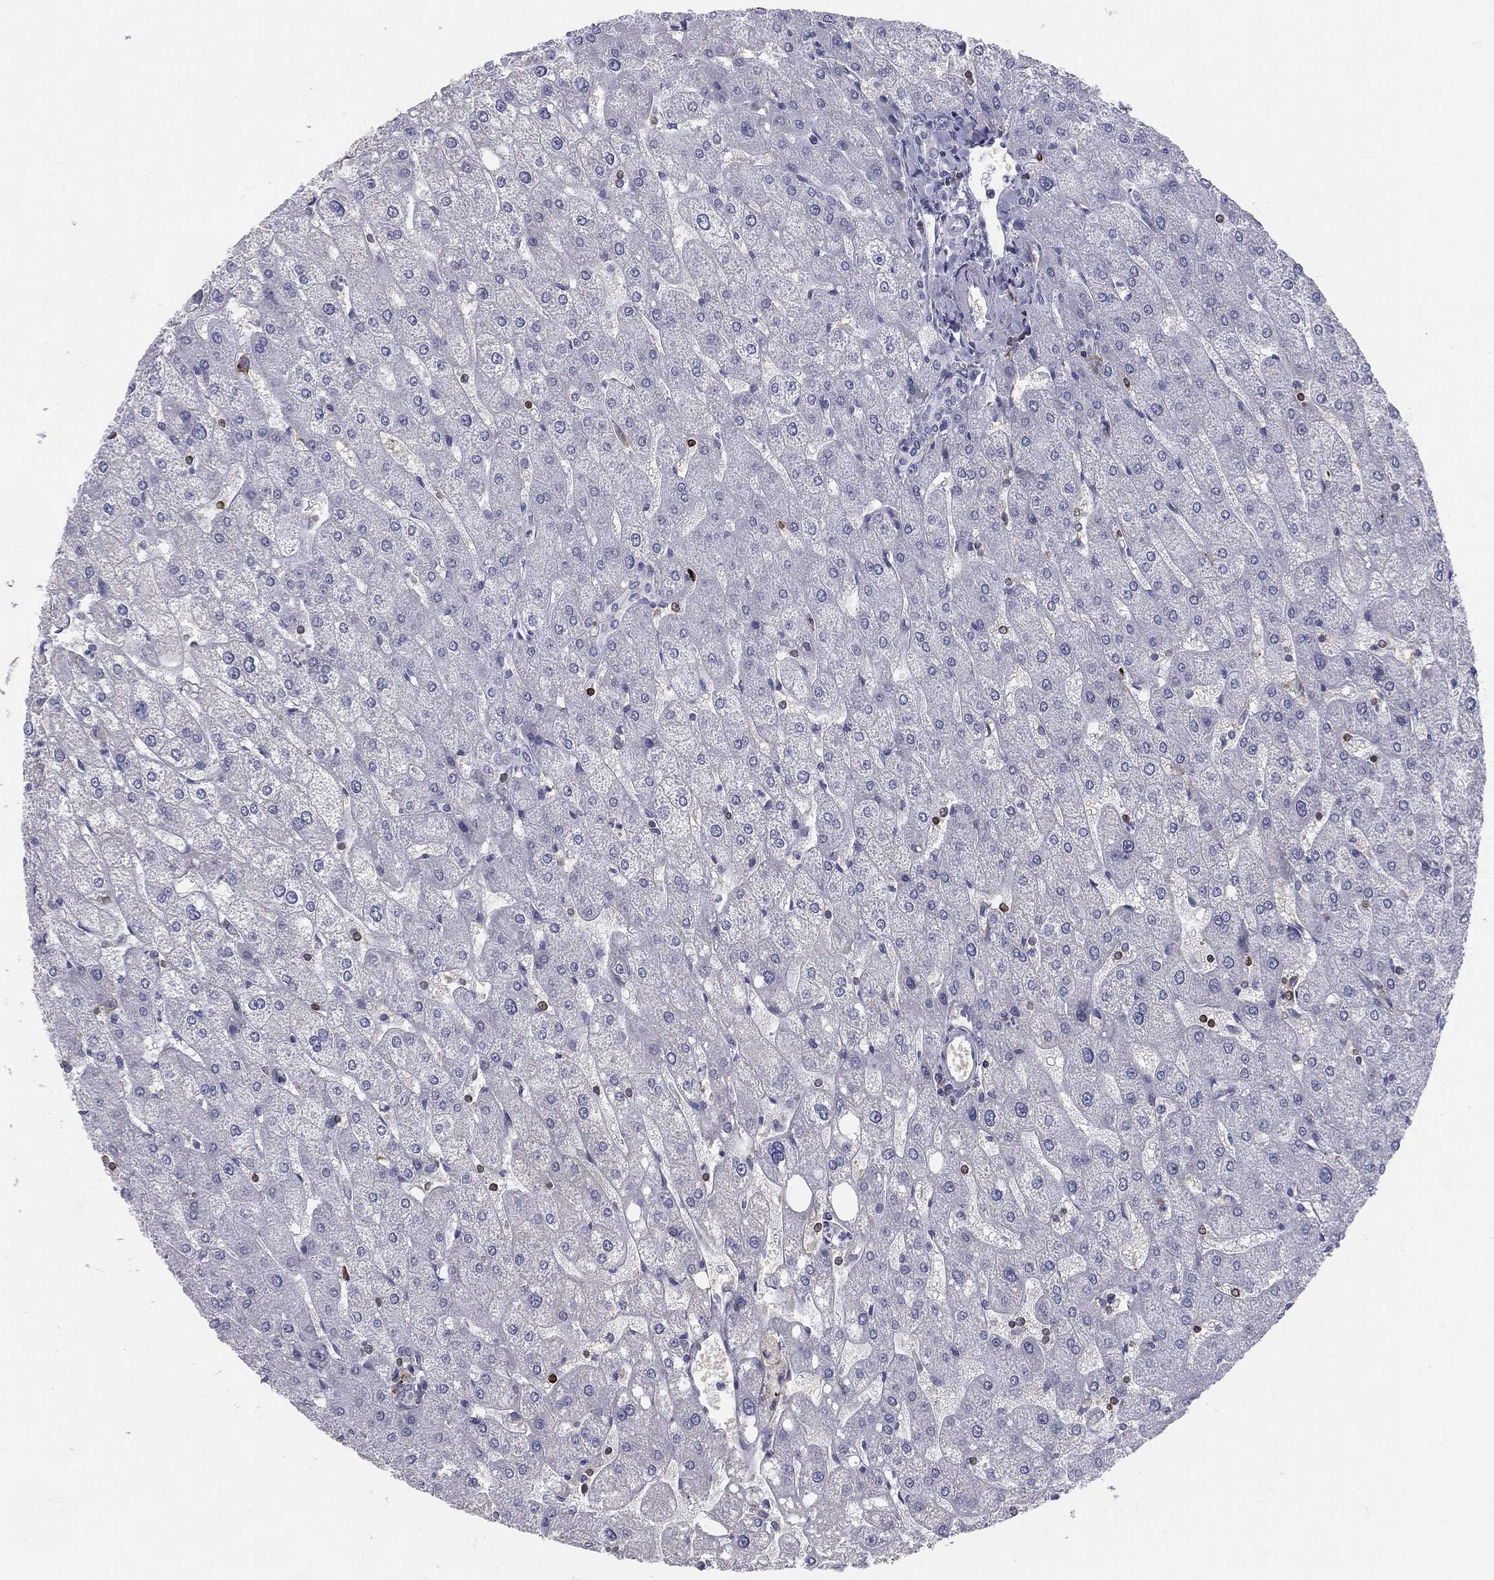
{"staining": {"intensity": "negative", "quantity": "none", "location": "none"}, "tissue": "liver", "cell_type": "Cholangiocytes", "image_type": "normal", "snomed": [{"axis": "morphology", "description": "Normal tissue, NOS"}, {"axis": "topography", "description": "Liver"}], "caption": "Liver was stained to show a protein in brown. There is no significant expression in cholangiocytes. (IHC, brightfield microscopy, high magnification).", "gene": "CTSW", "patient": {"sex": "male", "age": 67}}